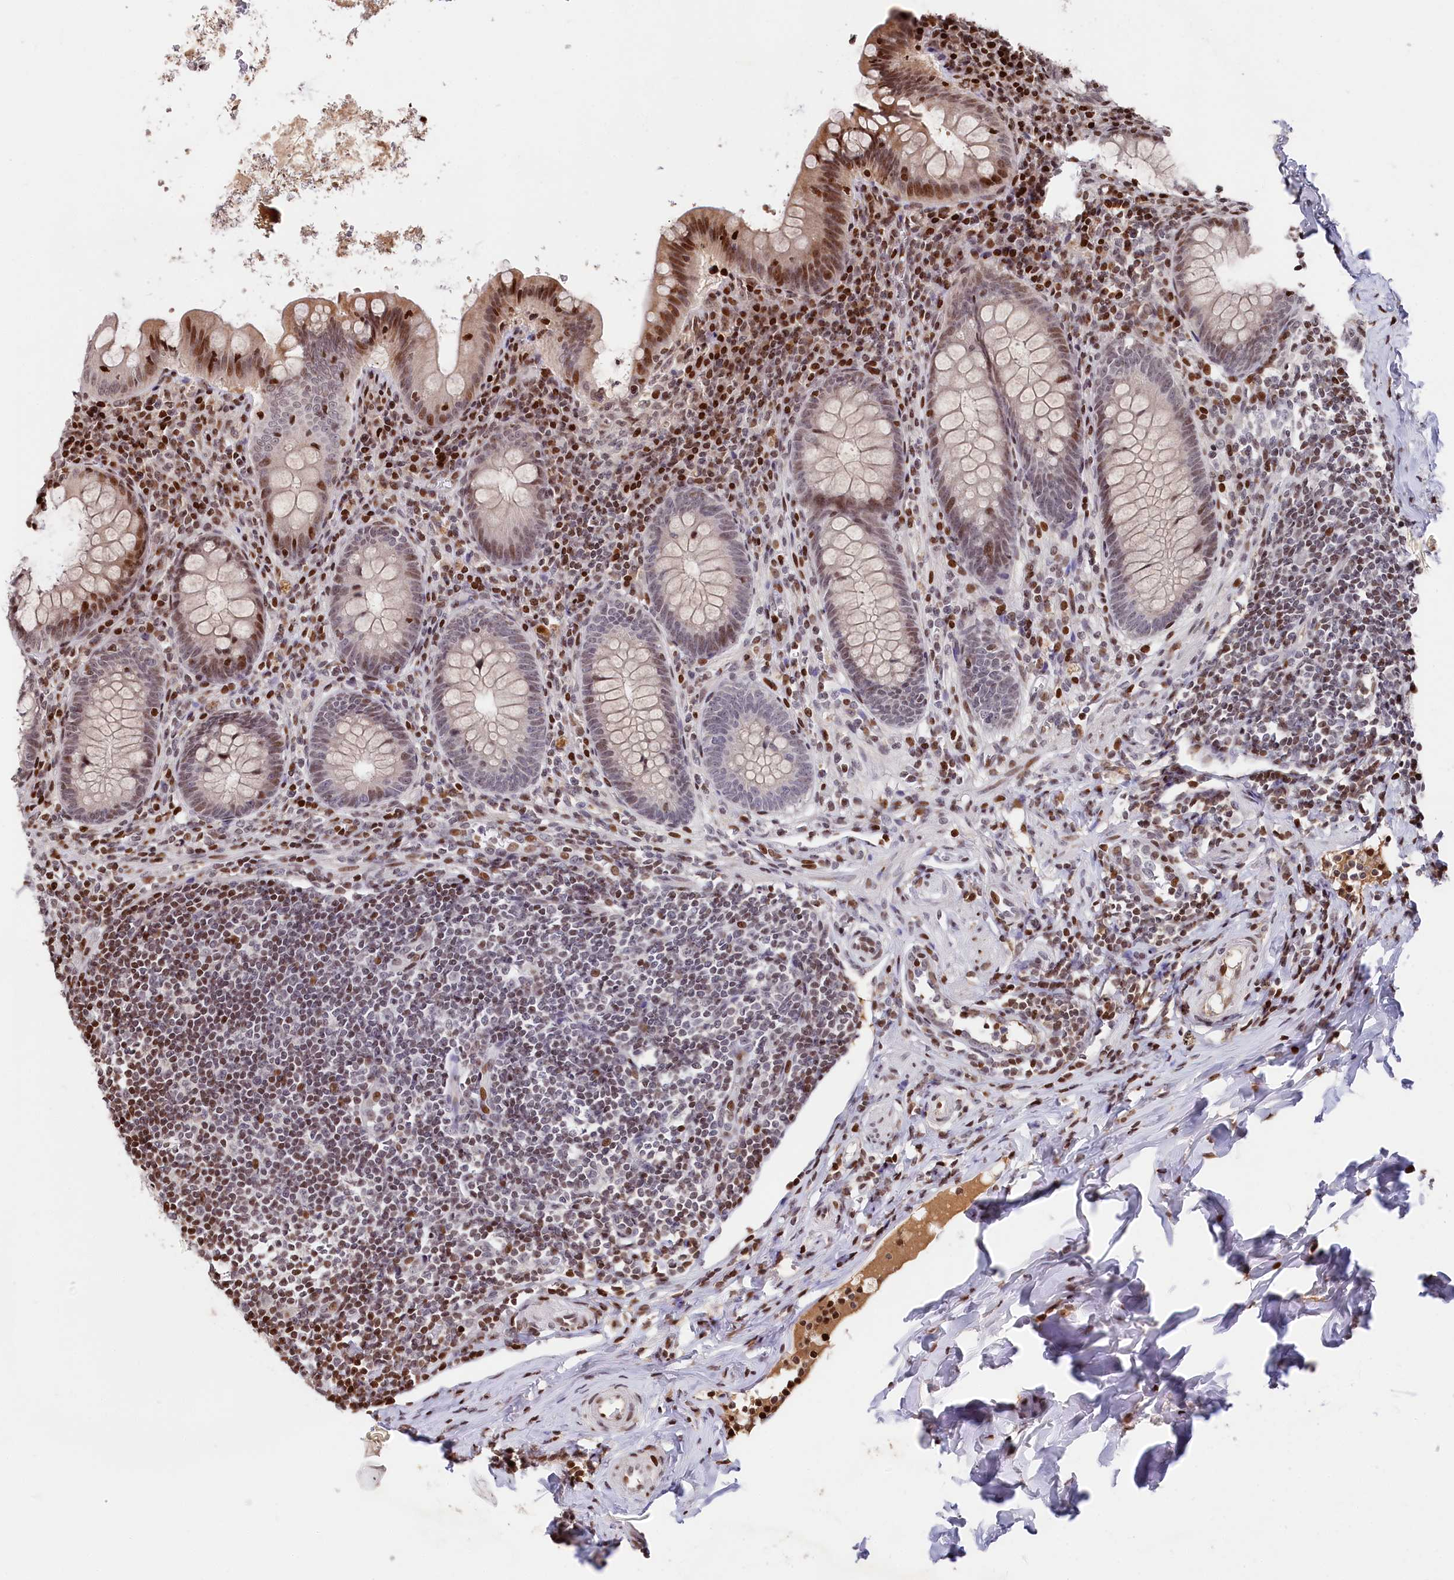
{"staining": {"intensity": "moderate", "quantity": "<25%", "location": "nuclear"}, "tissue": "appendix", "cell_type": "Glandular cells", "image_type": "normal", "snomed": [{"axis": "morphology", "description": "Normal tissue, NOS"}, {"axis": "topography", "description": "Appendix"}], "caption": "Unremarkable appendix displays moderate nuclear expression in approximately <25% of glandular cells Using DAB (brown) and hematoxylin (blue) stains, captured at high magnification using brightfield microscopy..", "gene": "MCF2L2", "patient": {"sex": "female", "age": 33}}